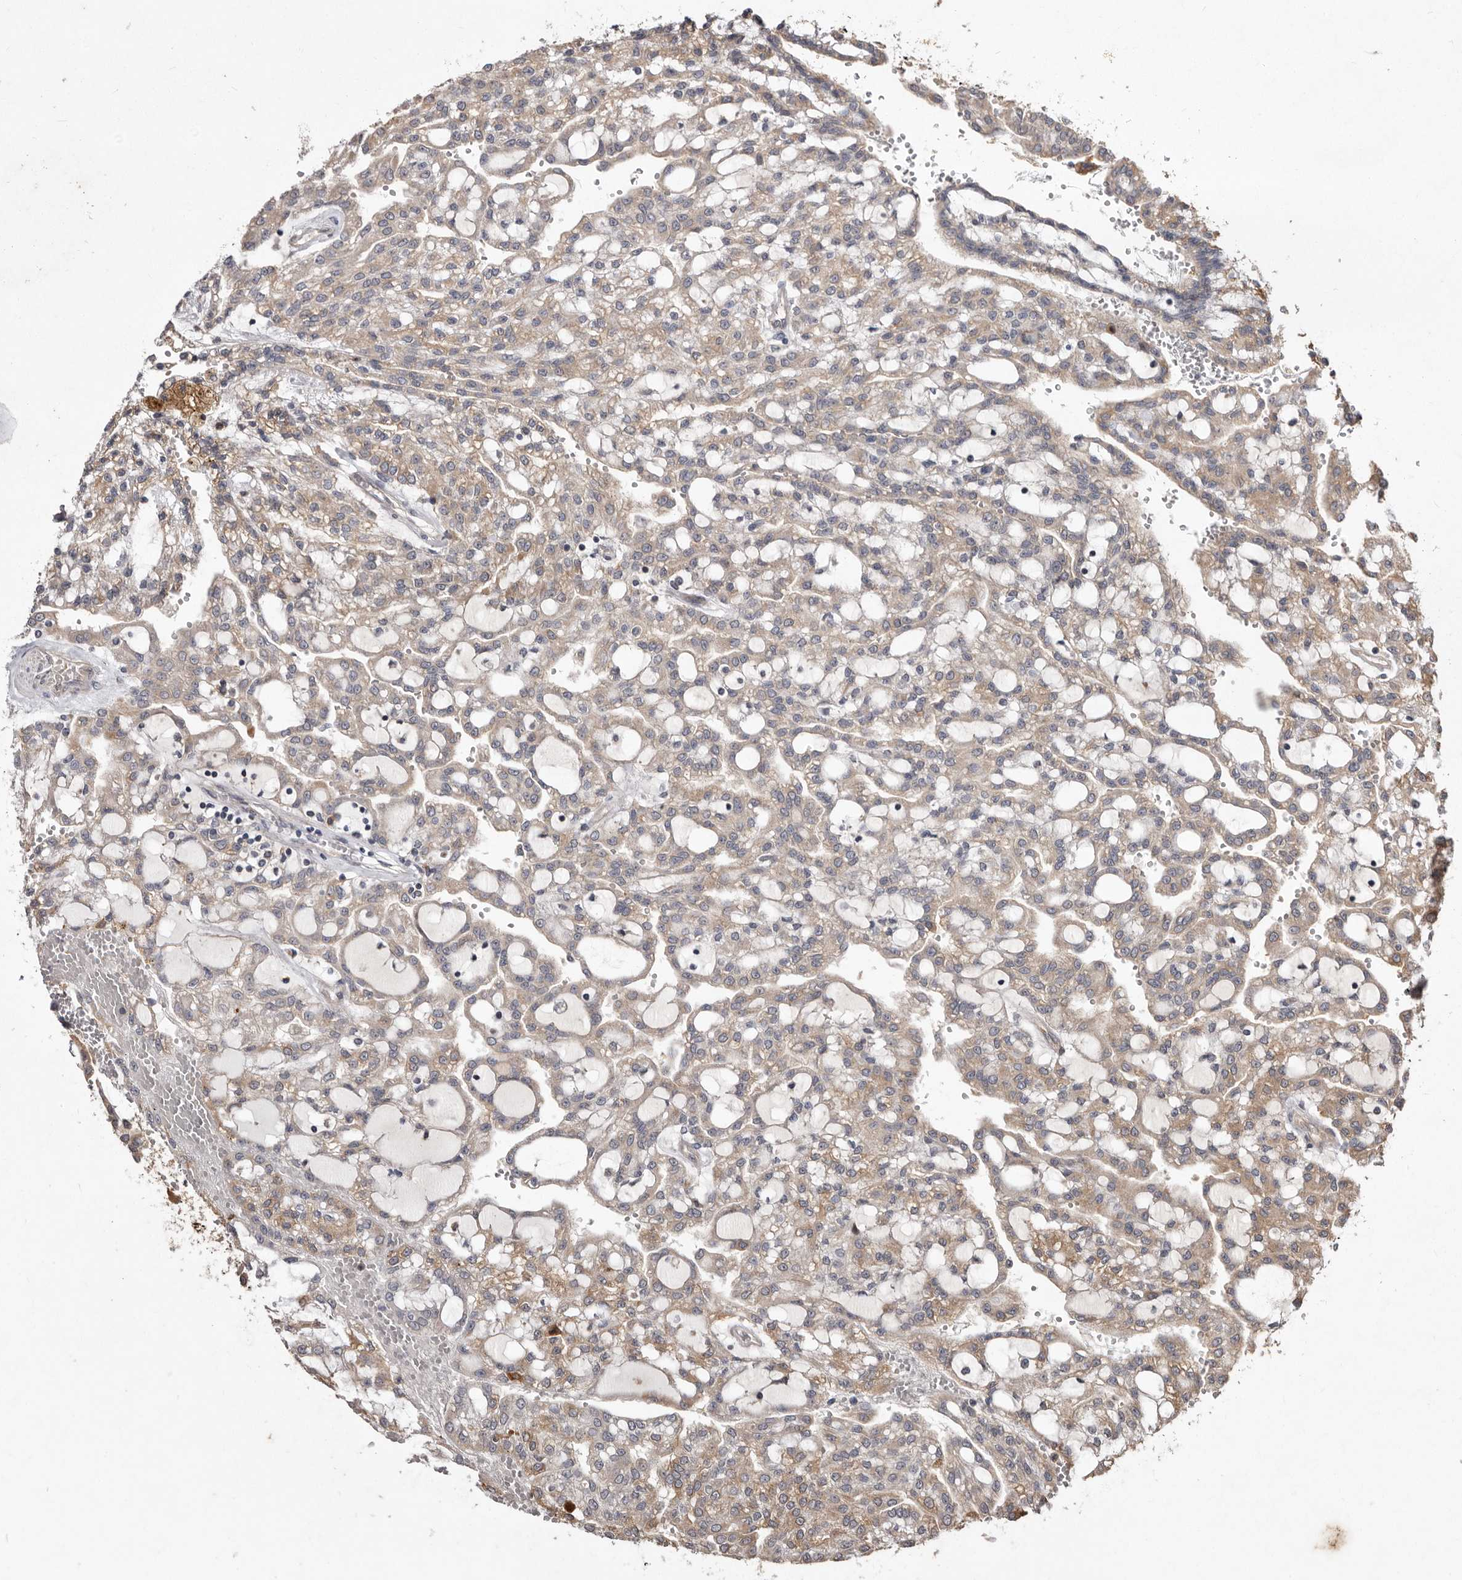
{"staining": {"intensity": "moderate", "quantity": "25%-75%", "location": "cytoplasmic/membranous"}, "tissue": "renal cancer", "cell_type": "Tumor cells", "image_type": "cancer", "snomed": [{"axis": "morphology", "description": "Adenocarcinoma, NOS"}, {"axis": "topography", "description": "Kidney"}], "caption": "This micrograph reveals IHC staining of renal adenocarcinoma, with medium moderate cytoplasmic/membranous expression in about 25%-75% of tumor cells.", "gene": "FLAD1", "patient": {"sex": "male", "age": 63}}